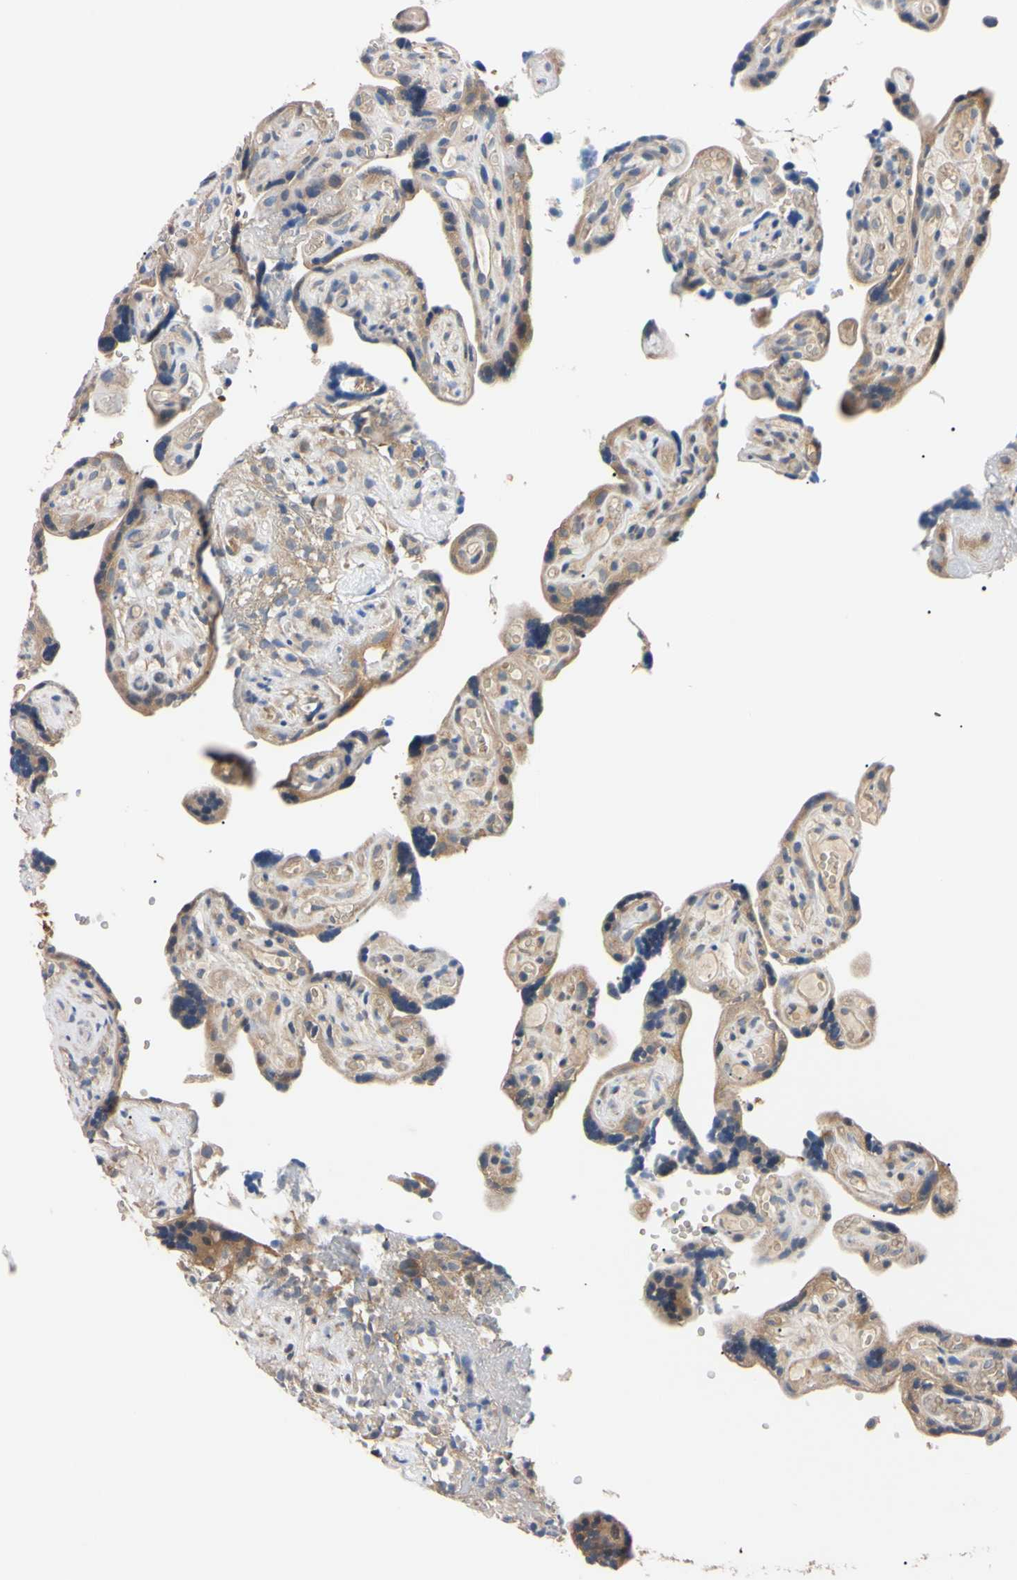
{"staining": {"intensity": "weak", "quantity": "<25%", "location": "cytoplasmic/membranous"}, "tissue": "placenta", "cell_type": "Decidual cells", "image_type": "normal", "snomed": [{"axis": "morphology", "description": "Normal tissue, NOS"}, {"axis": "topography", "description": "Placenta"}], "caption": "IHC micrograph of benign placenta stained for a protein (brown), which shows no staining in decidual cells.", "gene": "RARS1", "patient": {"sex": "female", "age": 30}}